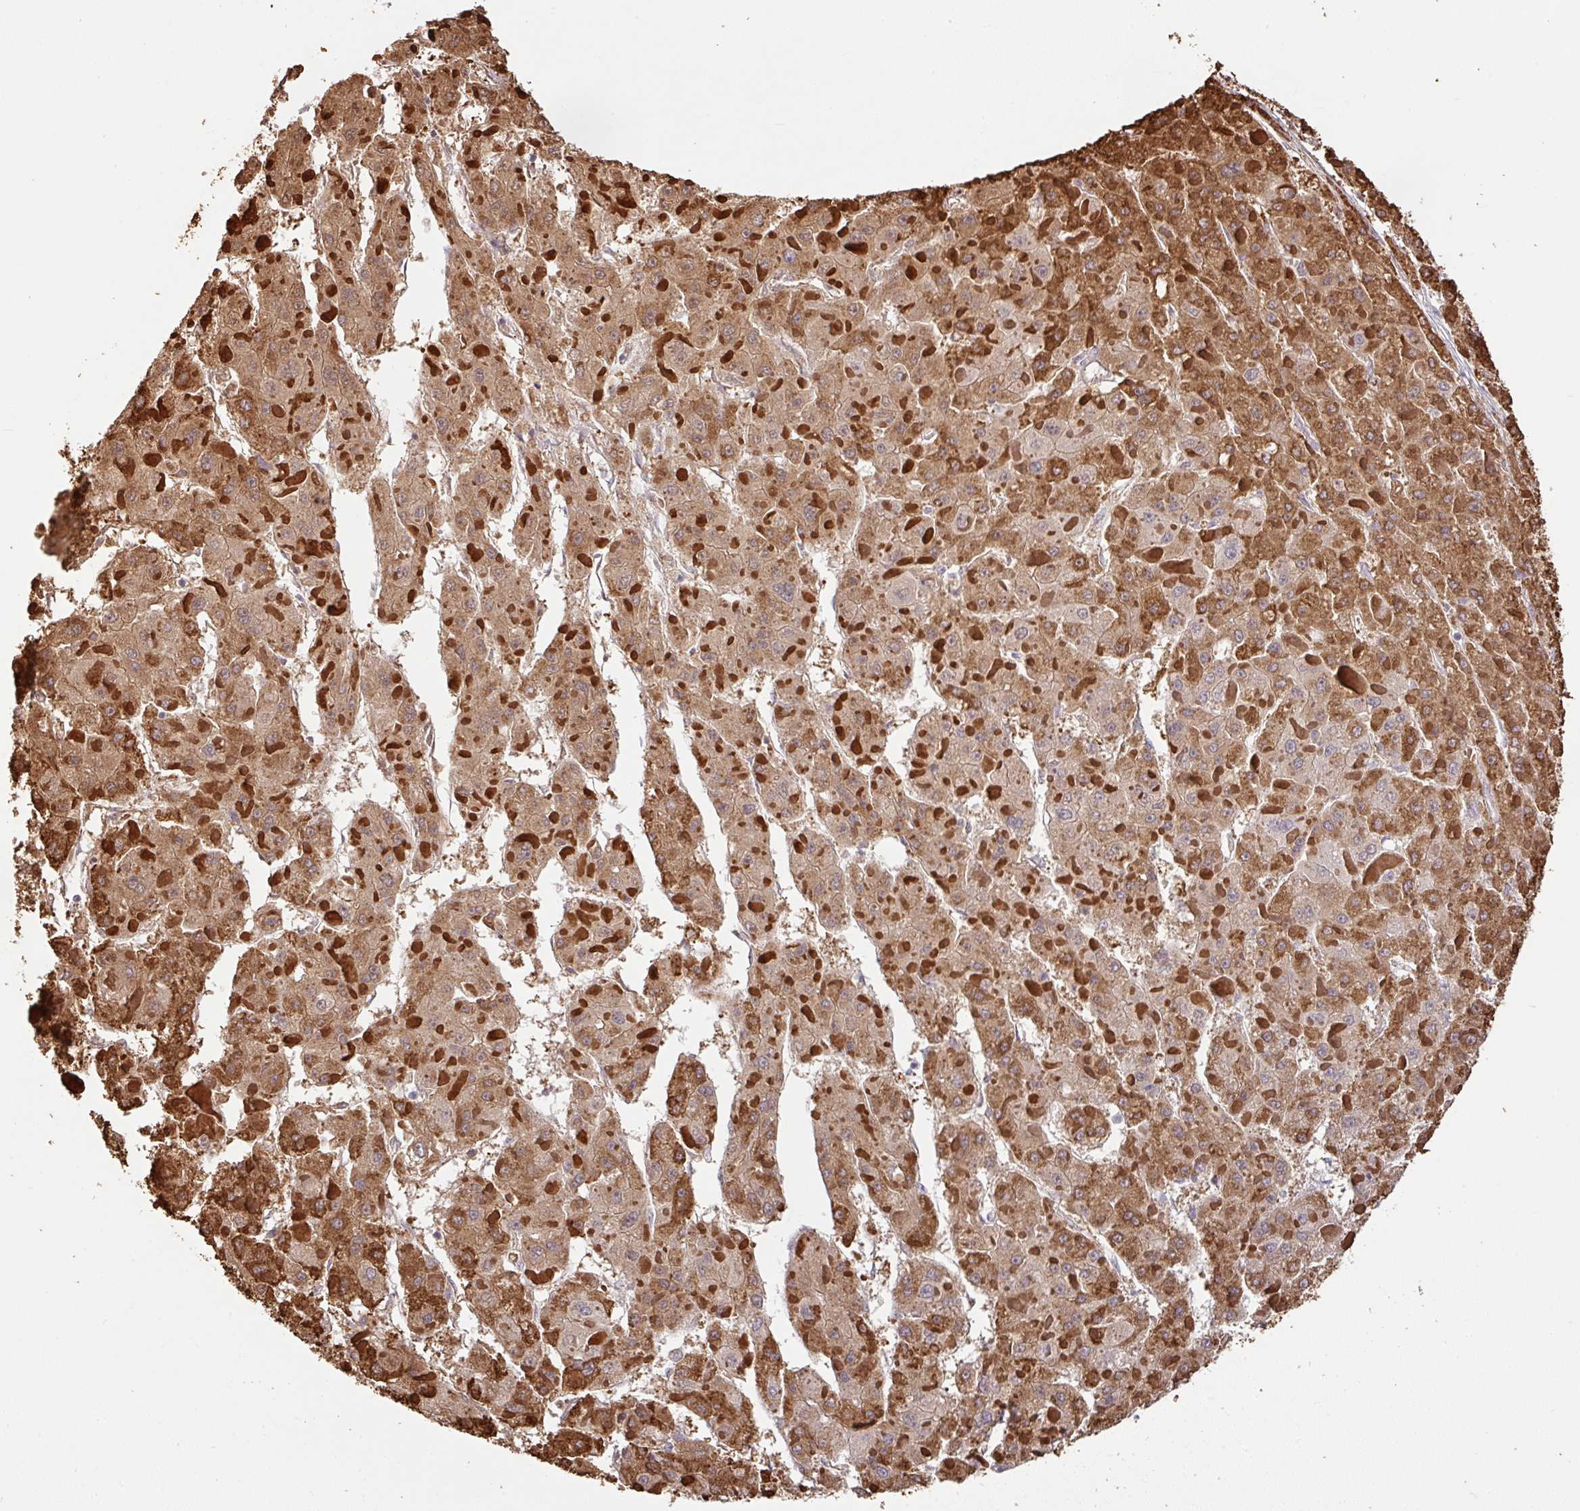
{"staining": {"intensity": "strong", "quantity": ">75%", "location": "cytoplasmic/membranous"}, "tissue": "liver cancer", "cell_type": "Tumor cells", "image_type": "cancer", "snomed": [{"axis": "morphology", "description": "Carcinoma, Hepatocellular, NOS"}, {"axis": "topography", "description": "Liver"}], "caption": "A brown stain highlights strong cytoplasmic/membranous positivity of a protein in human hepatocellular carcinoma (liver) tumor cells. (DAB IHC, brown staining for protein, blue staining for nuclei).", "gene": "GCNT7", "patient": {"sex": "female", "age": 73}}